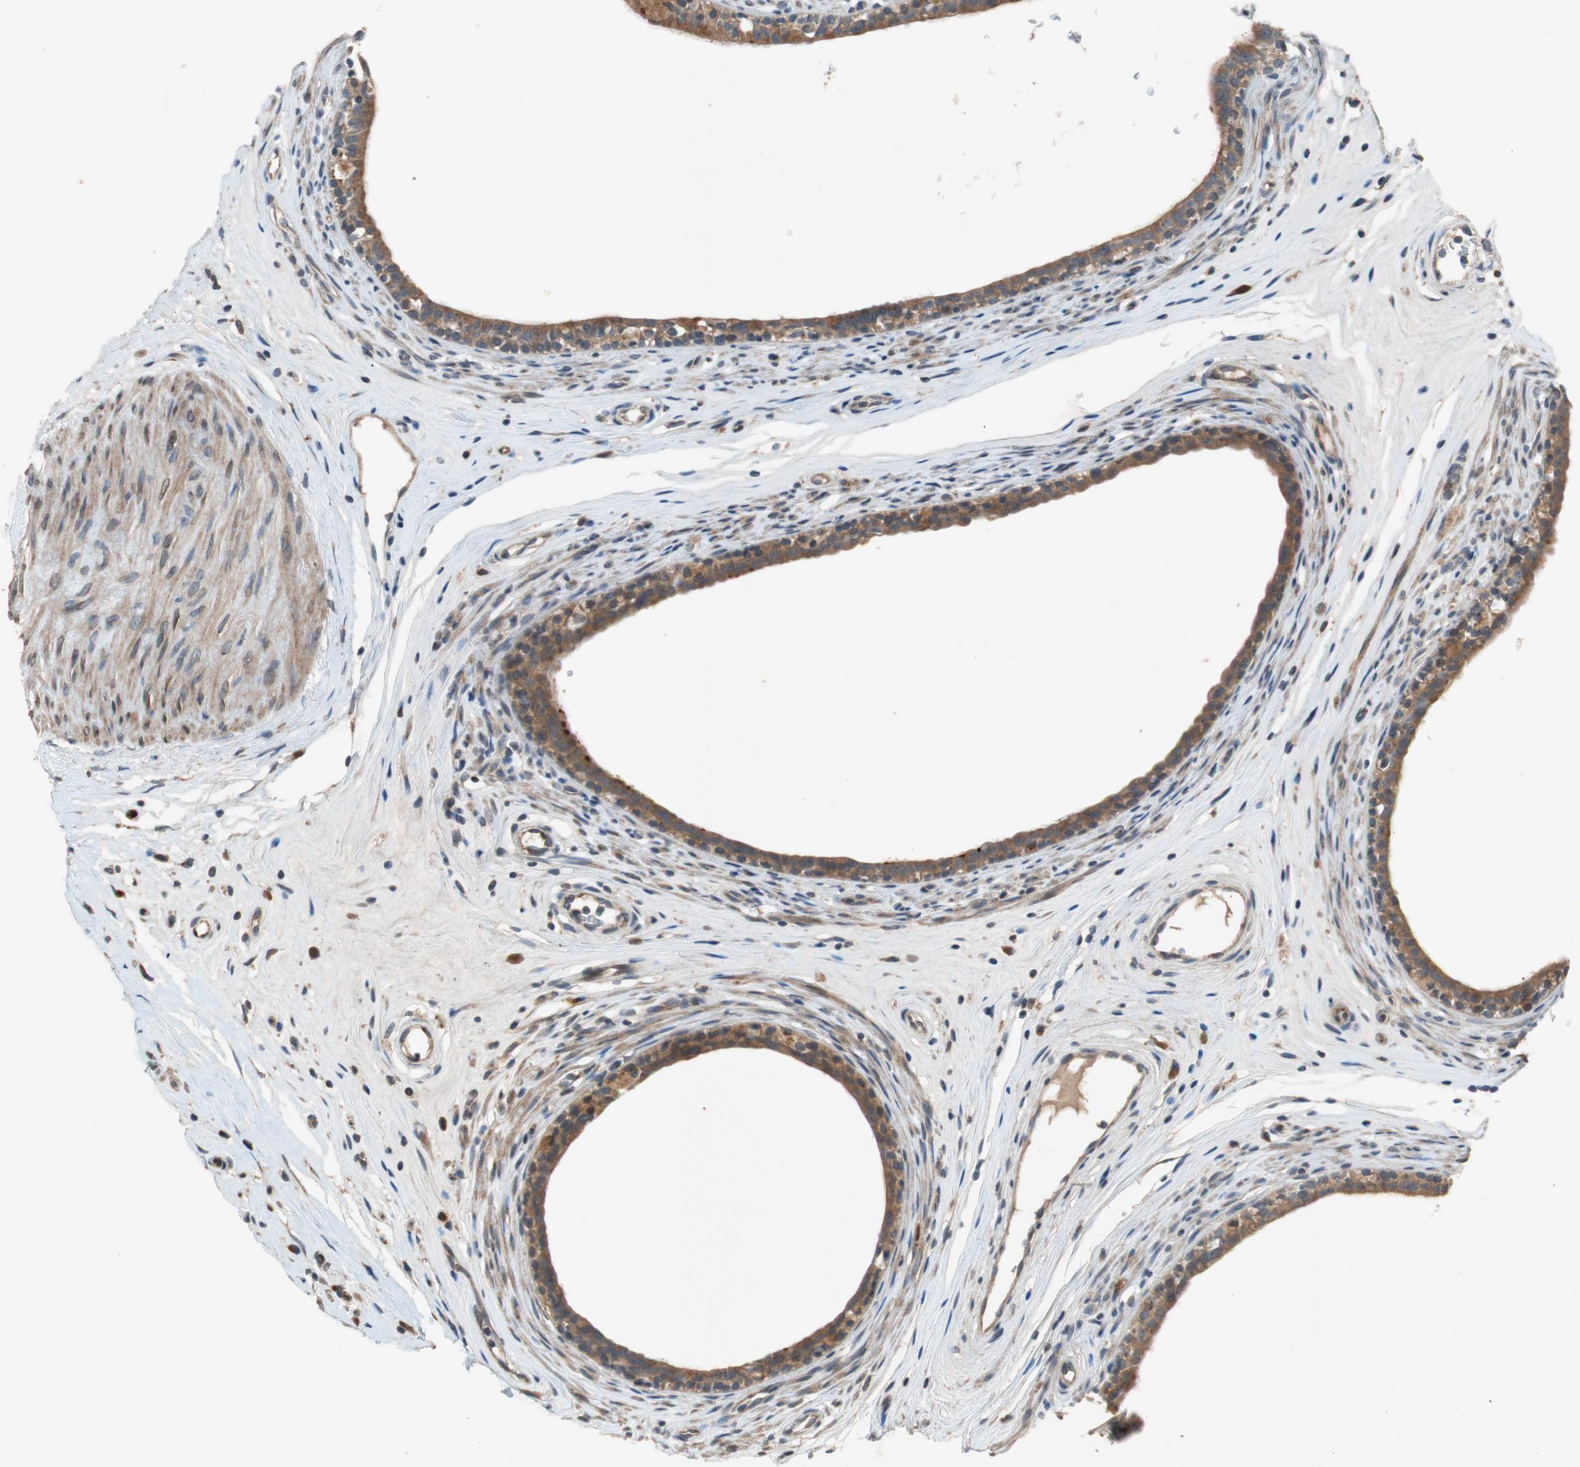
{"staining": {"intensity": "moderate", "quantity": ">75%", "location": "cytoplasmic/membranous"}, "tissue": "epididymis", "cell_type": "Glandular cells", "image_type": "normal", "snomed": [{"axis": "morphology", "description": "Normal tissue, NOS"}, {"axis": "morphology", "description": "Inflammation, NOS"}, {"axis": "topography", "description": "Epididymis"}], "caption": "Immunohistochemical staining of normal epididymis shows medium levels of moderate cytoplasmic/membranous staining in about >75% of glandular cells. The protein of interest is stained brown, and the nuclei are stained in blue (DAB (3,3'-diaminobenzidine) IHC with brightfield microscopy, high magnification).", "gene": "ATP2C1", "patient": {"sex": "male", "age": 84}}